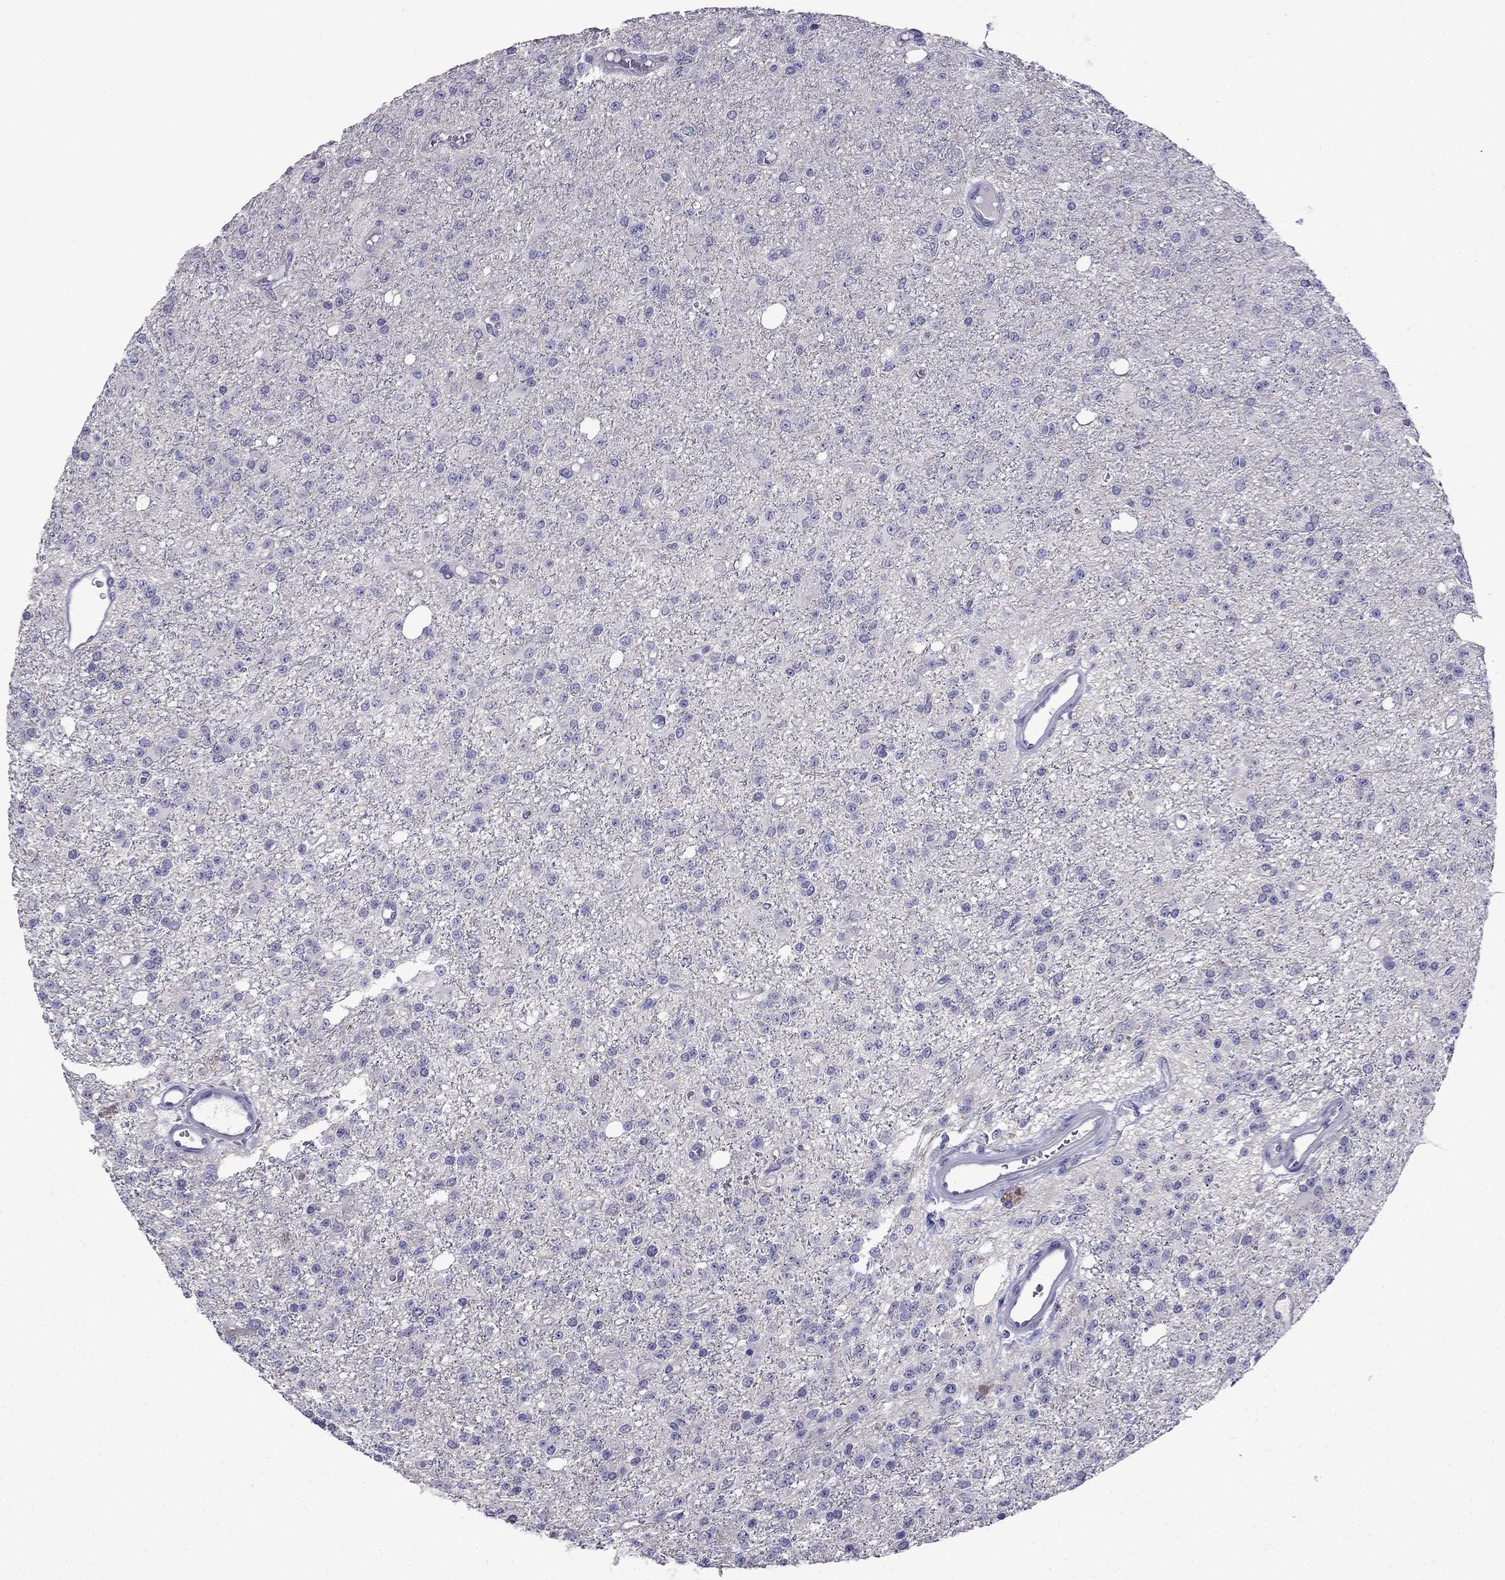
{"staining": {"intensity": "negative", "quantity": "none", "location": "none"}, "tissue": "glioma", "cell_type": "Tumor cells", "image_type": "cancer", "snomed": [{"axis": "morphology", "description": "Glioma, malignant, Low grade"}, {"axis": "topography", "description": "Brain"}], "caption": "High power microscopy histopathology image of an IHC micrograph of glioma, revealing no significant staining in tumor cells.", "gene": "PATE1", "patient": {"sex": "female", "age": 45}}